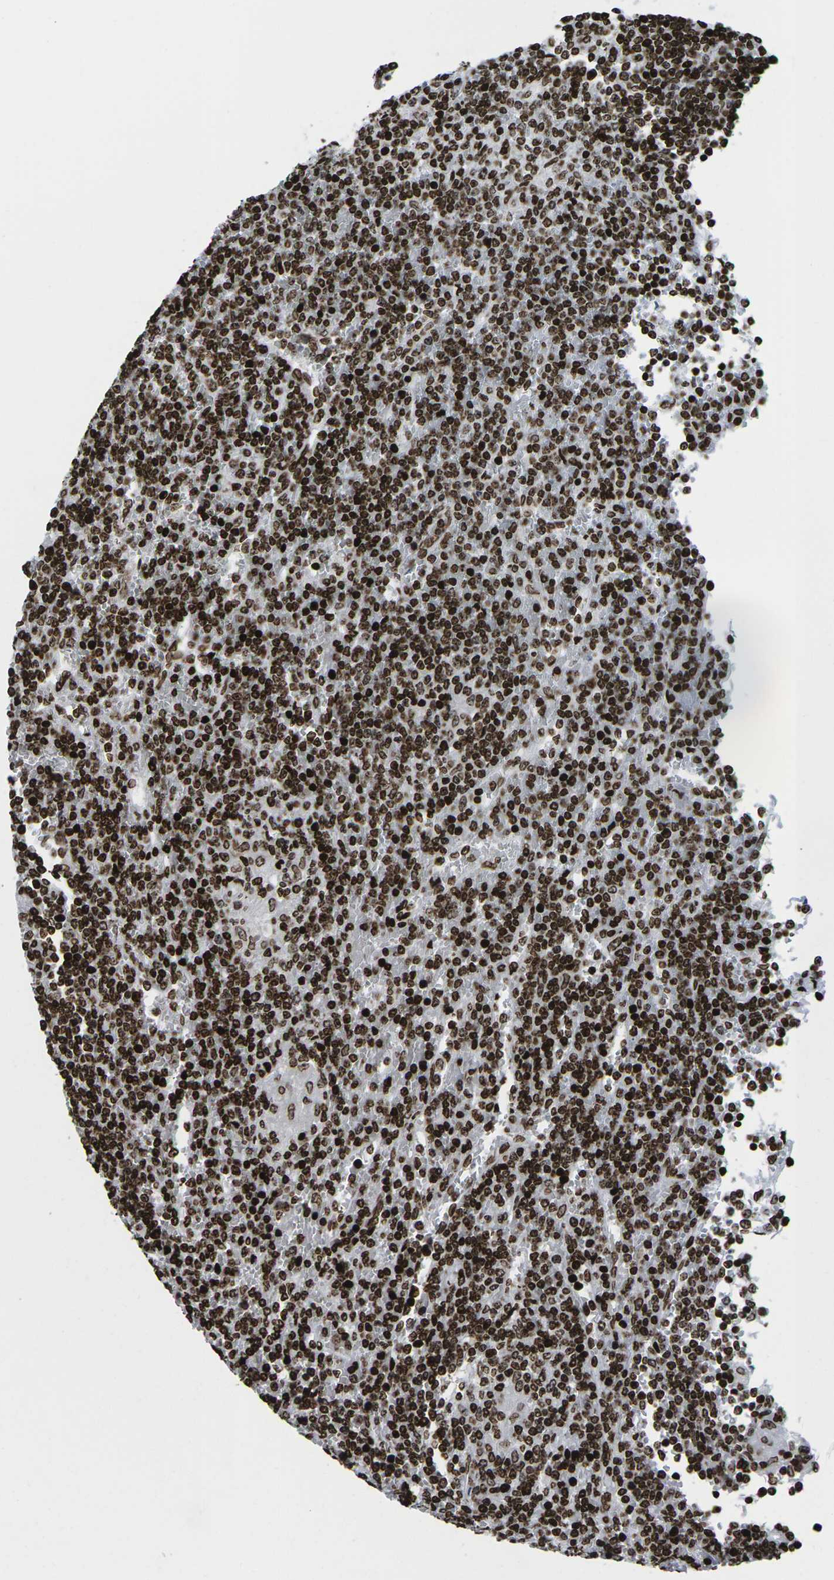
{"staining": {"intensity": "strong", "quantity": ">75%", "location": "nuclear"}, "tissue": "lymphoma", "cell_type": "Tumor cells", "image_type": "cancer", "snomed": [{"axis": "morphology", "description": "Malignant lymphoma, non-Hodgkin's type, Low grade"}, {"axis": "topography", "description": "Spleen"}], "caption": "This photomicrograph demonstrates immunohistochemistry (IHC) staining of human malignant lymphoma, non-Hodgkin's type (low-grade), with high strong nuclear expression in about >75% of tumor cells.", "gene": "H1-4", "patient": {"sex": "female", "age": 19}}